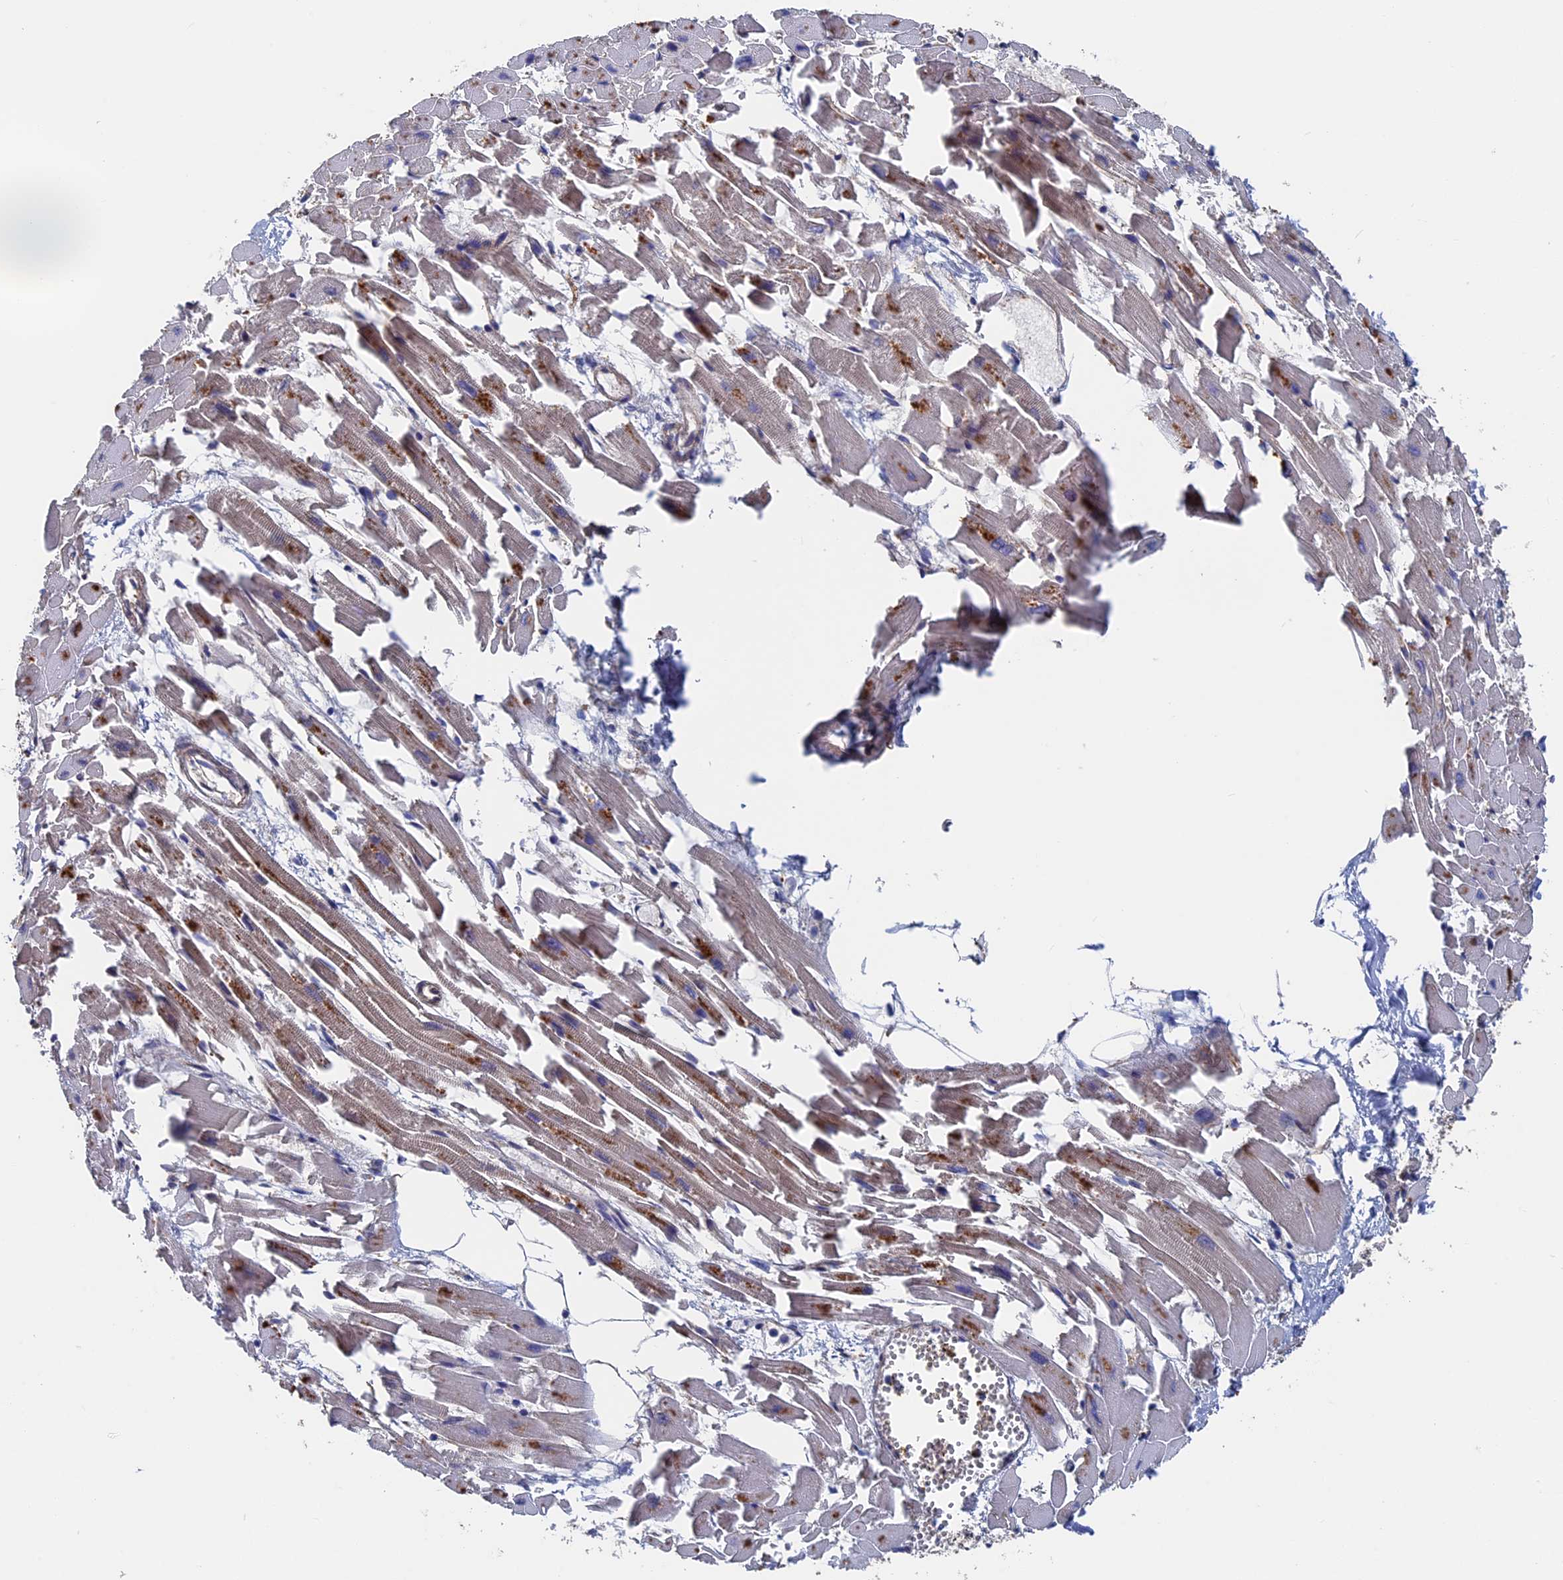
{"staining": {"intensity": "moderate", "quantity": "<25%", "location": "cytoplasmic/membranous"}, "tissue": "heart muscle", "cell_type": "Cardiomyocytes", "image_type": "normal", "snomed": [{"axis": "morphology", "description": "Normal tissue, NOS"}, {"axis": "topography", "description": "Heart"}], "caption": "Protein staining shows moderate cytoplasmic/membranous staining in about <25% of cardiomyocytes in benign heart muscle. (DAB = brown stain, brightfield microscopy at high magnification).", "gene": "RPUSD1", "patient": {"sex": "female", "age": 64}}